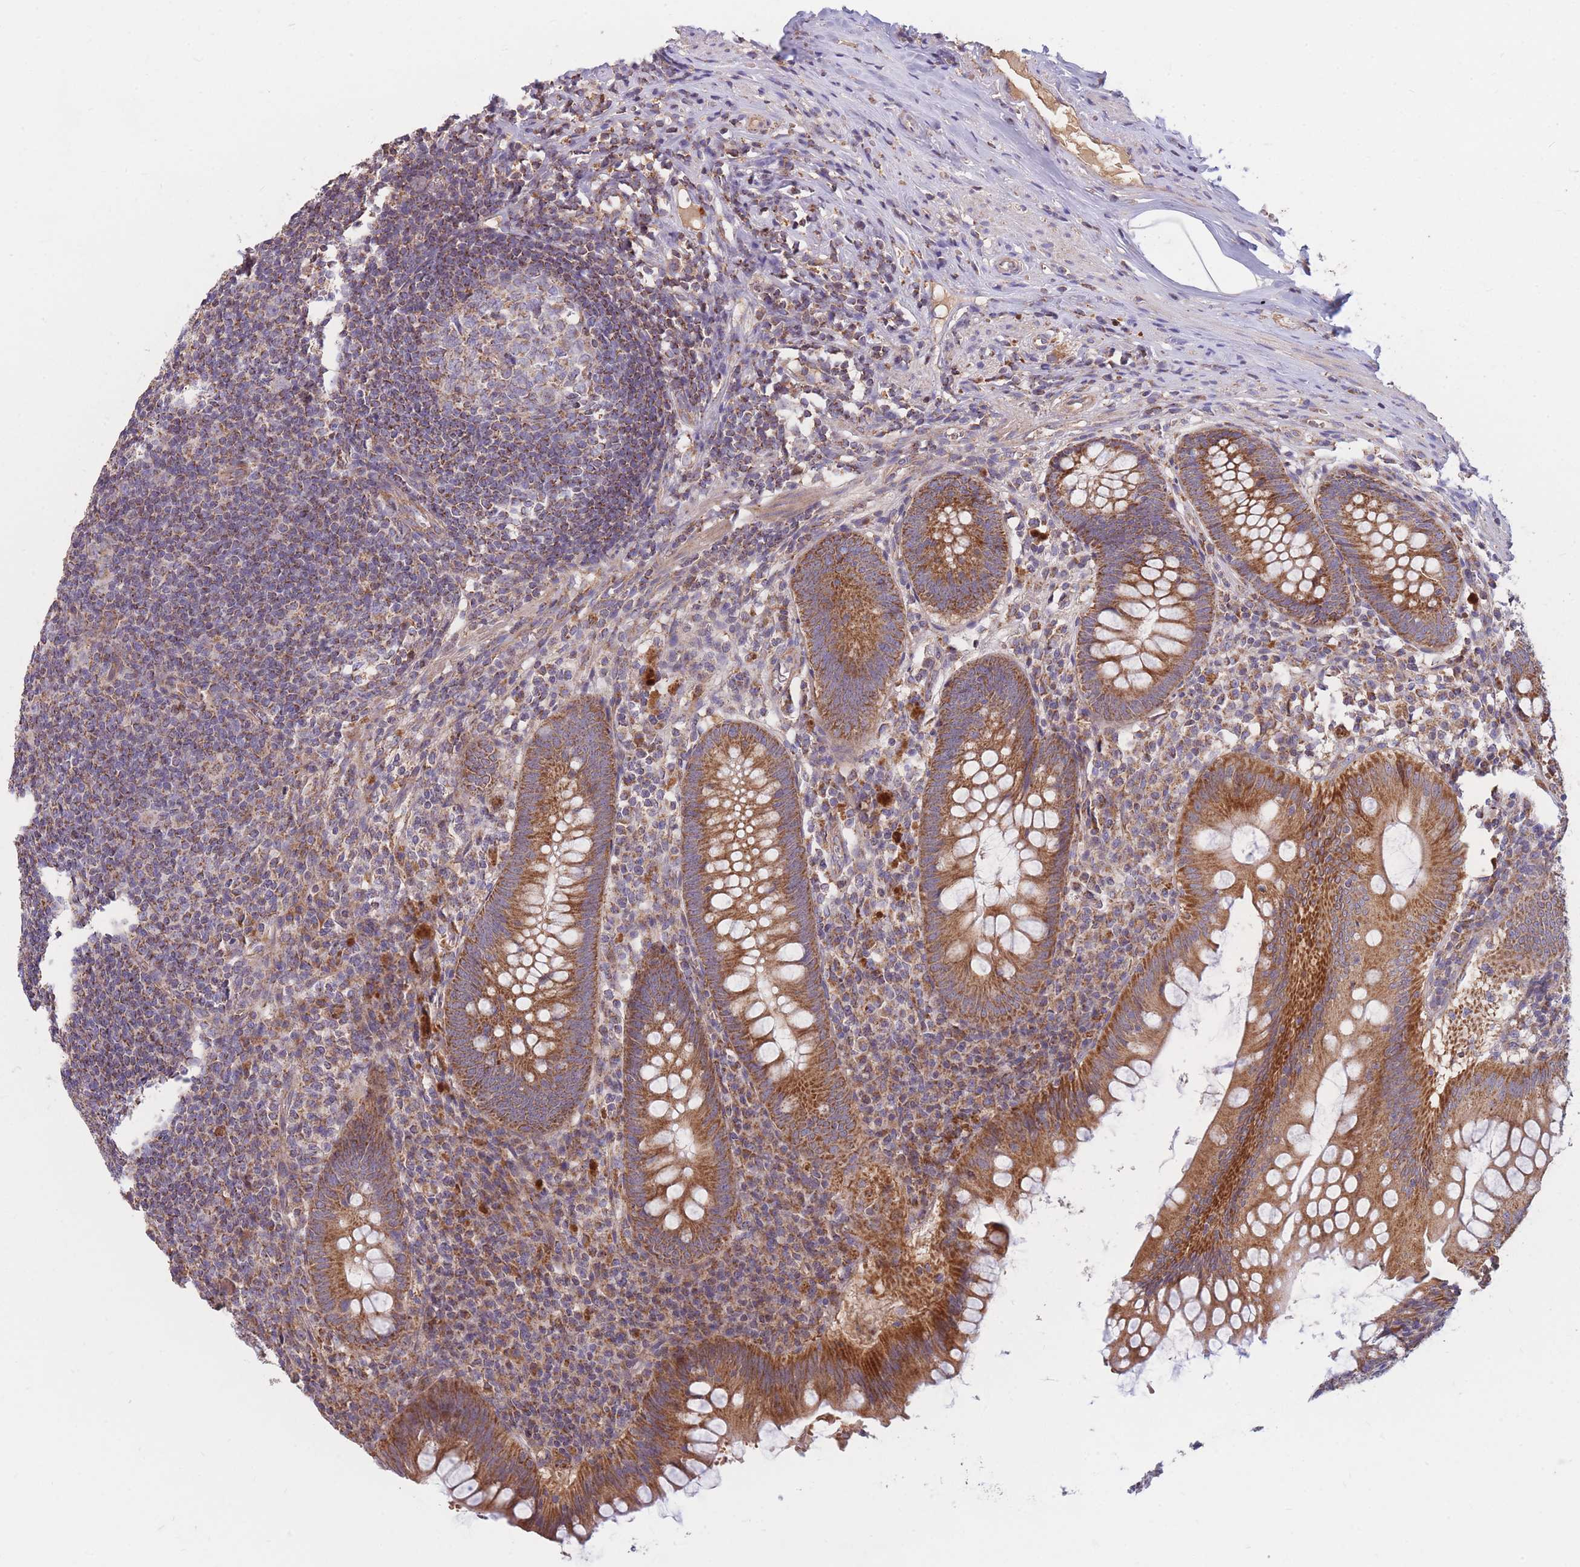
{"staining": {"intensity": "strong", "quantity": ">75%", "location": "cytoplasmic/membranous"}, "tissue": "appendix", "cell_type": "Glandular cells", "image_type": "normal", "snomed": [{"axis": "morphology", "description": "Normal tissue, NOS"}, {"axis": "topography", "description": "Appendix"}], "caption": "Protein staining of normal appendix demonstrates strong cytoplasmic/membranous positivity in about >75% of glandular cells. (brown staining indicates protein expression, while blue staining denotes nuclei).", "gene": "PTPMT1", "patient": {"sex": "male", "age": 56}}